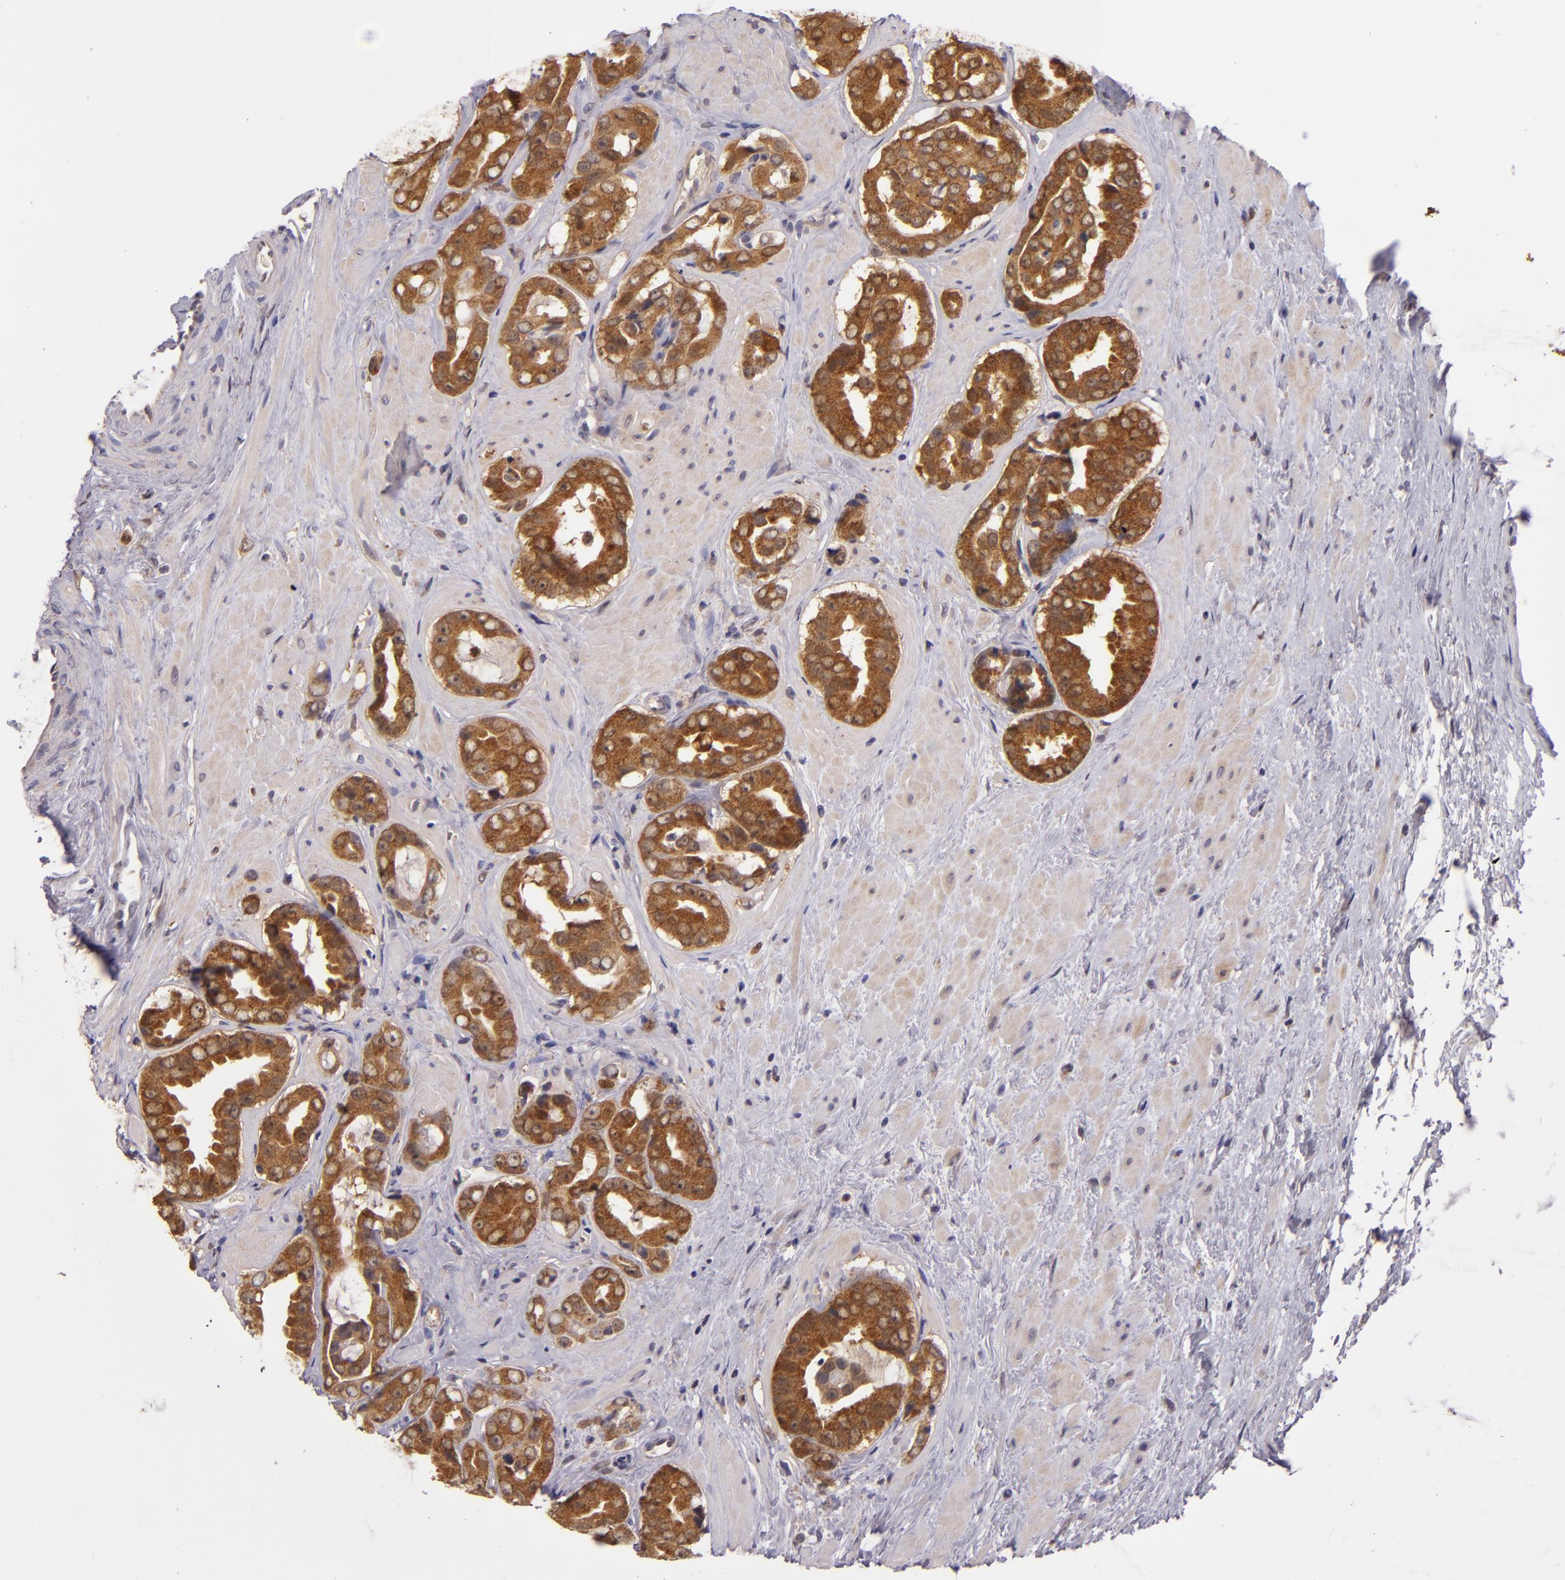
{"staining": {"intensity": "strong", "quantity": ">75%", "location": "cytoplasmic/membranous"}, "tissue": "prostate cancer", "cell_type": "Tumor cells", "image_type": "cancer", "snomed": [{"axis": "morphology", "description": "Adenocarcinoma, Low grade"}, {"axis": "topography", "description": "Prostate"}], "caption": "Prostate low-grade adenocarcinoma tissue exhibits strong cytoplasmic/membranous staining in about >75% of tumor cells, visualized by immunohistochemistry. The staining was performed using DAB, with brown indicating positive protein expression. Nuclei are stained blue with hematoxylin.", "gene": "FHIT", "patient": {"sex": "male", "age": 59}}